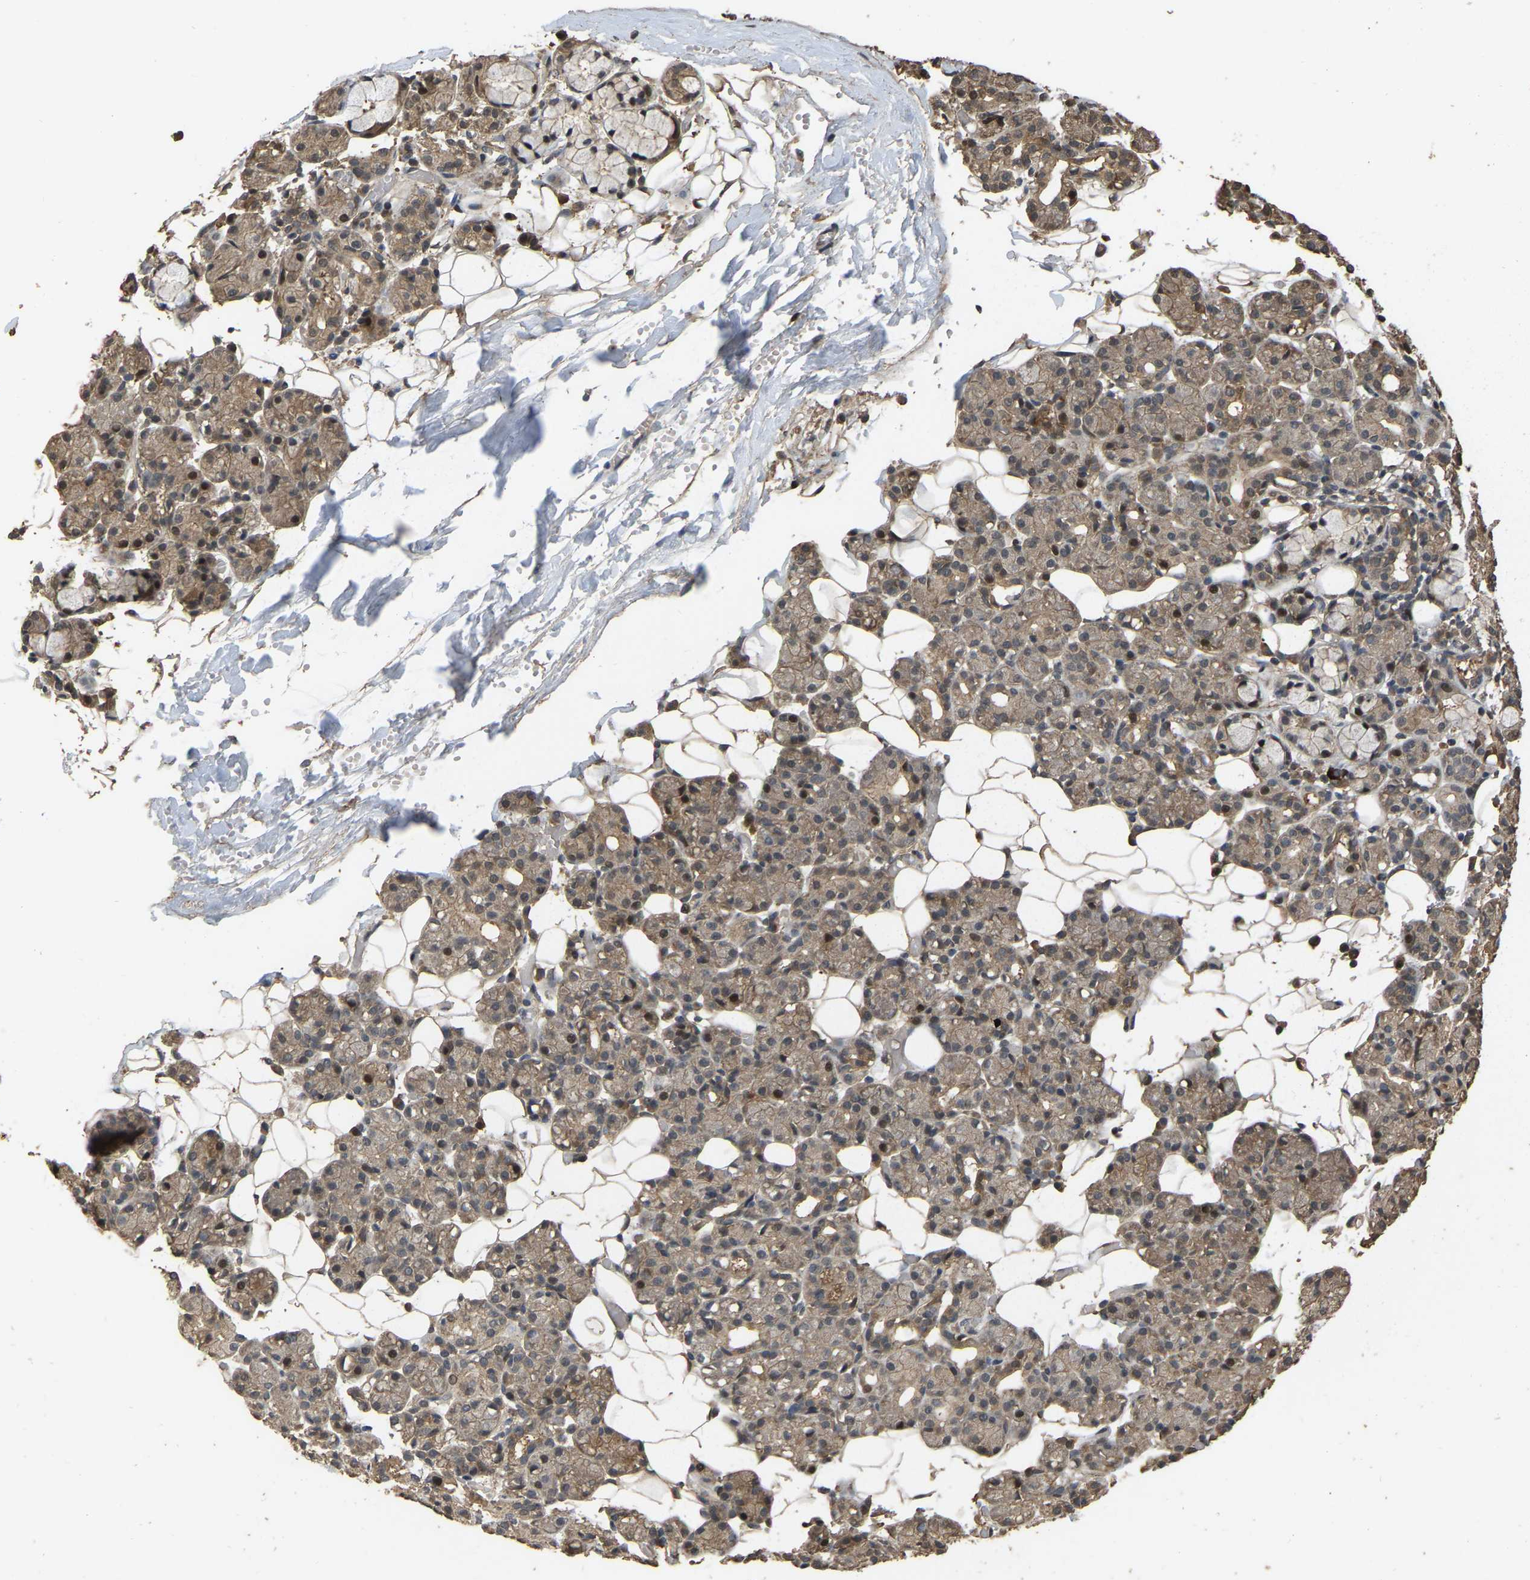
{"staining": {"intensity": "moderate", "quantity": "25%-75%", "location": "cytoplasmic/membranous,nuclear"}, "tissue": "salivary gland", "cell_type": "Glandular cells", "image_type": "normal", "snomed": [{"axis": "morphology", "description": "Normal tissue, NOS"}, {"axis": "topography", "description": "Salivary gland"}], "caption": "DAB immunohistochemical staining of normal salivary gland demonstrates moderate cytoplasmic/membranous,nuclear protein expression in approximately 25%-75% of glandular cells.", "gene": "ARHGAP23", "patient": {"sex": "male", "age": 63}}